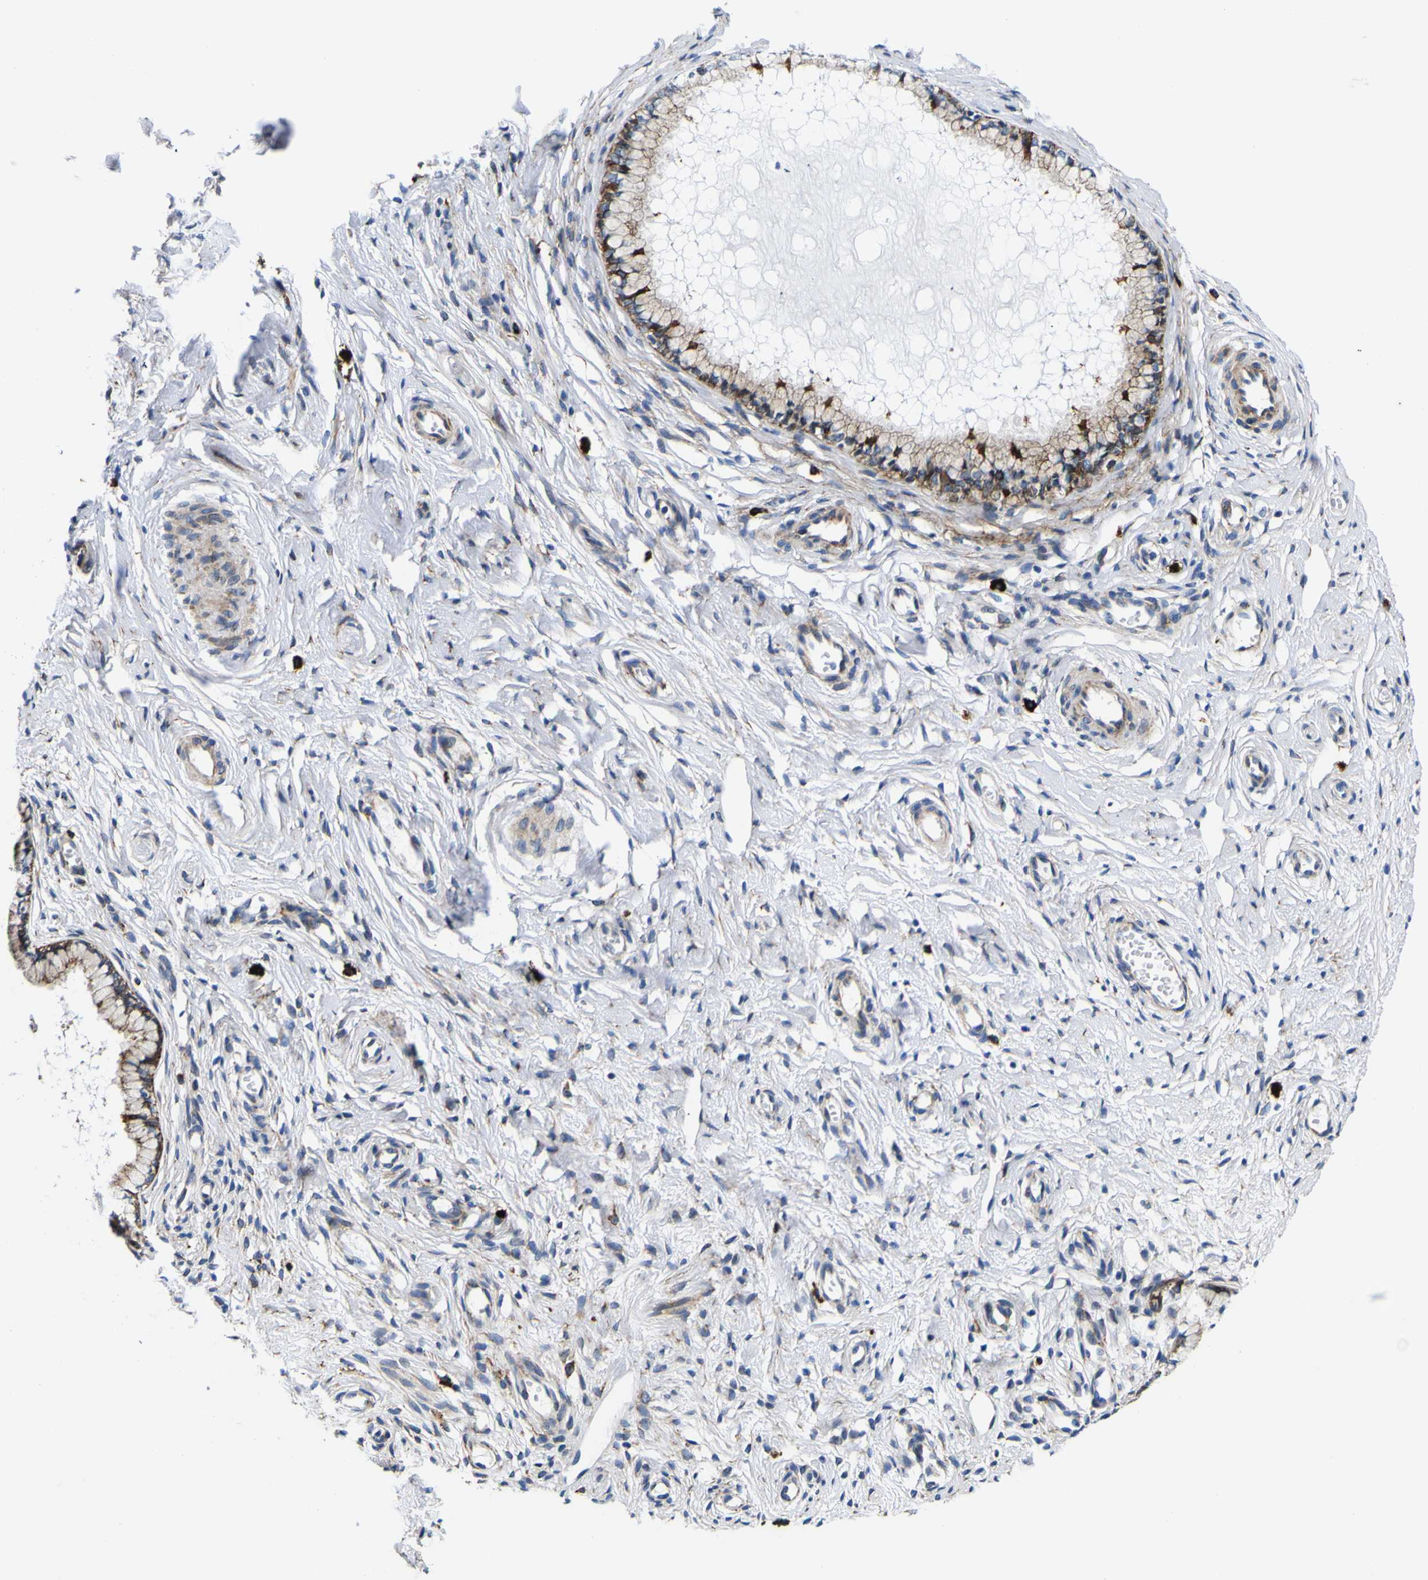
{"staining": {"intensity": "strong", "quantity": ">75%", "location": "cytoplasmic/membranous"}, "tissue": "cervix", "cell_type": "Glandular cells", "image_type": "normal", "snomed": [{"axis": "morphology", "description": "Normal tissue, NOS"}, {"axis": "topography", "description": "Cervix"}], "caption": "Immunohistochemical staining of benign human cervix exhibits strong cytoplasmic/membranous protein expression in approximately >75% of glandular cells.", "gene": "SCD", "patient": {"sex": "female", "age": 65}}